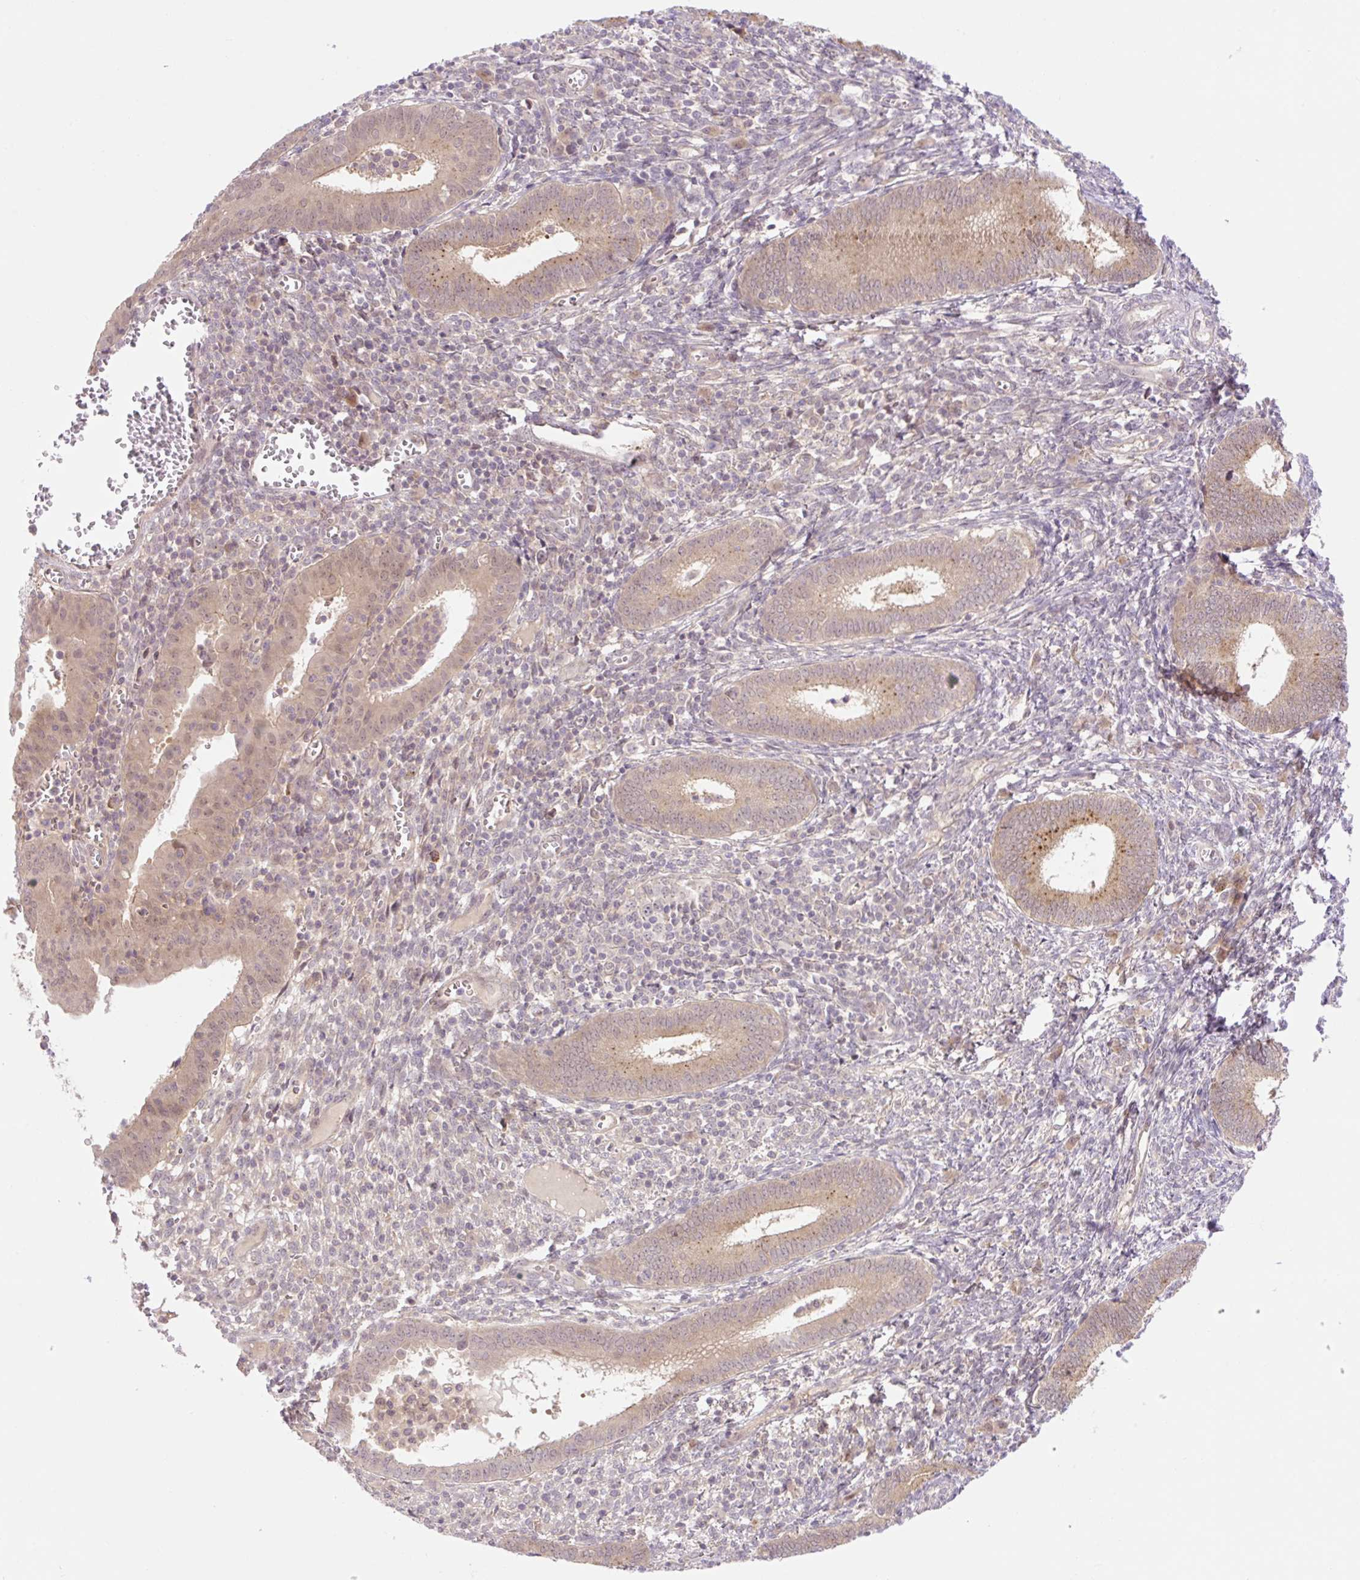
{"staining": {"intensity": "weak", "quantity": "<25%", "location": "cytoplasmic/membranous"}, "tissue": "endometrium", "cell_type": "Cells in endometrial stroma", "image_type": "normal", "snomed": [{"axis": "morphology", "description": "Normal tissue, NOS"}, {"axis": "topography", "description": "Endometrium"}], "caption": "There is no significant staining in cells in endometrial stroma of endometrium. Nuclei are stained in blue.", "gene": "VPS25", "patient": {"sex": "female", "age": 41}}